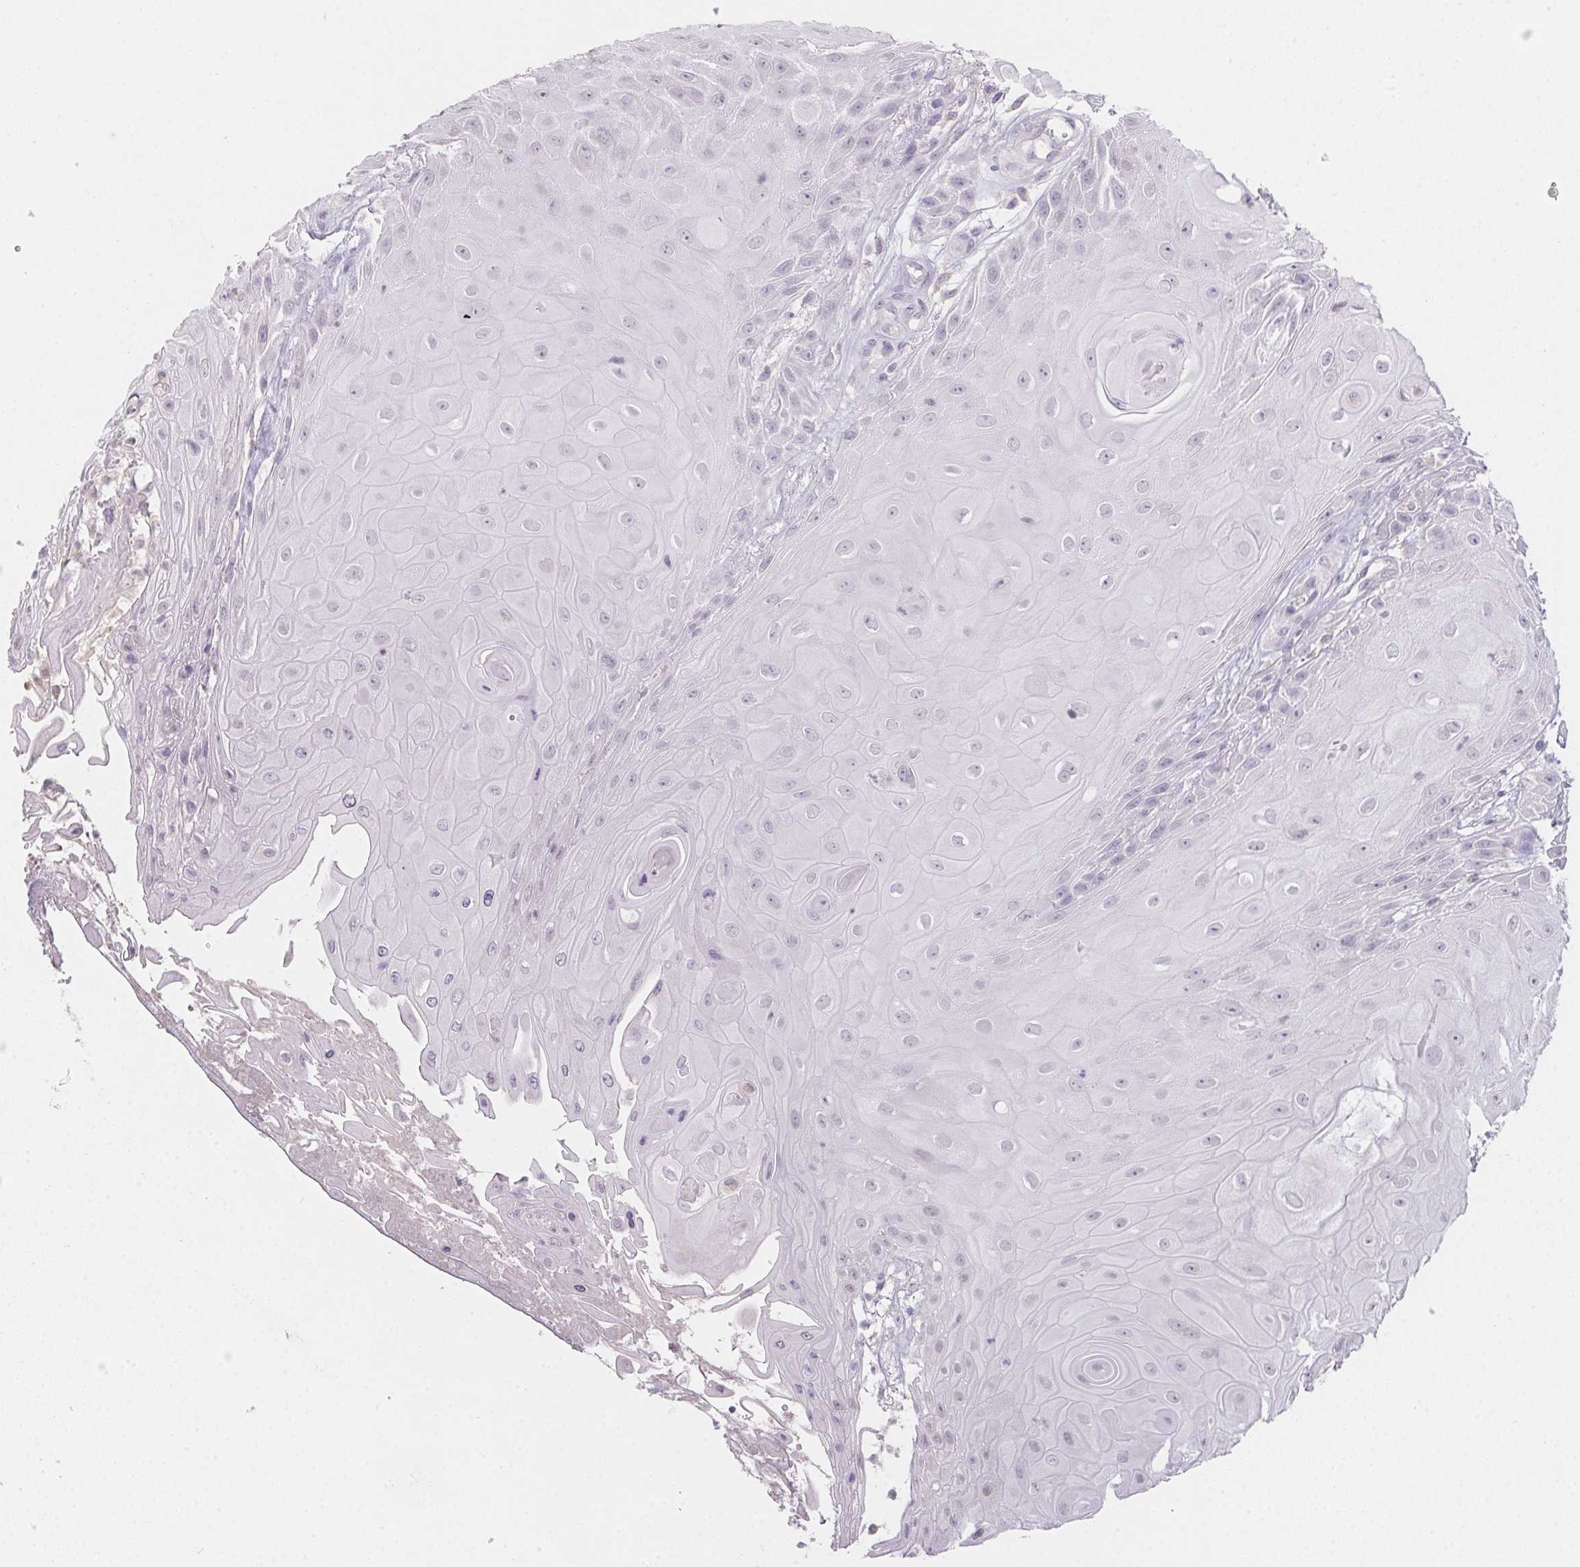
{"staining": {"intensity": "negative", "quantity": "none", "location": "none"}, "tissue": "skin cancer", "cell_type": "Tumor cells", "image_type": "cancer", "snomed": [{"axis": "morphology", "description": "Squamous cell carcinoma, NOS"}, {"axis": "topography", "description": "Skin"}], "caption": "Immunohistochemistry of human skin squamous cell carcinoma exhibits no expression in tumor cells.", "gene": "SLC6A18", "patient": {"sex": "male", "age": 62}}